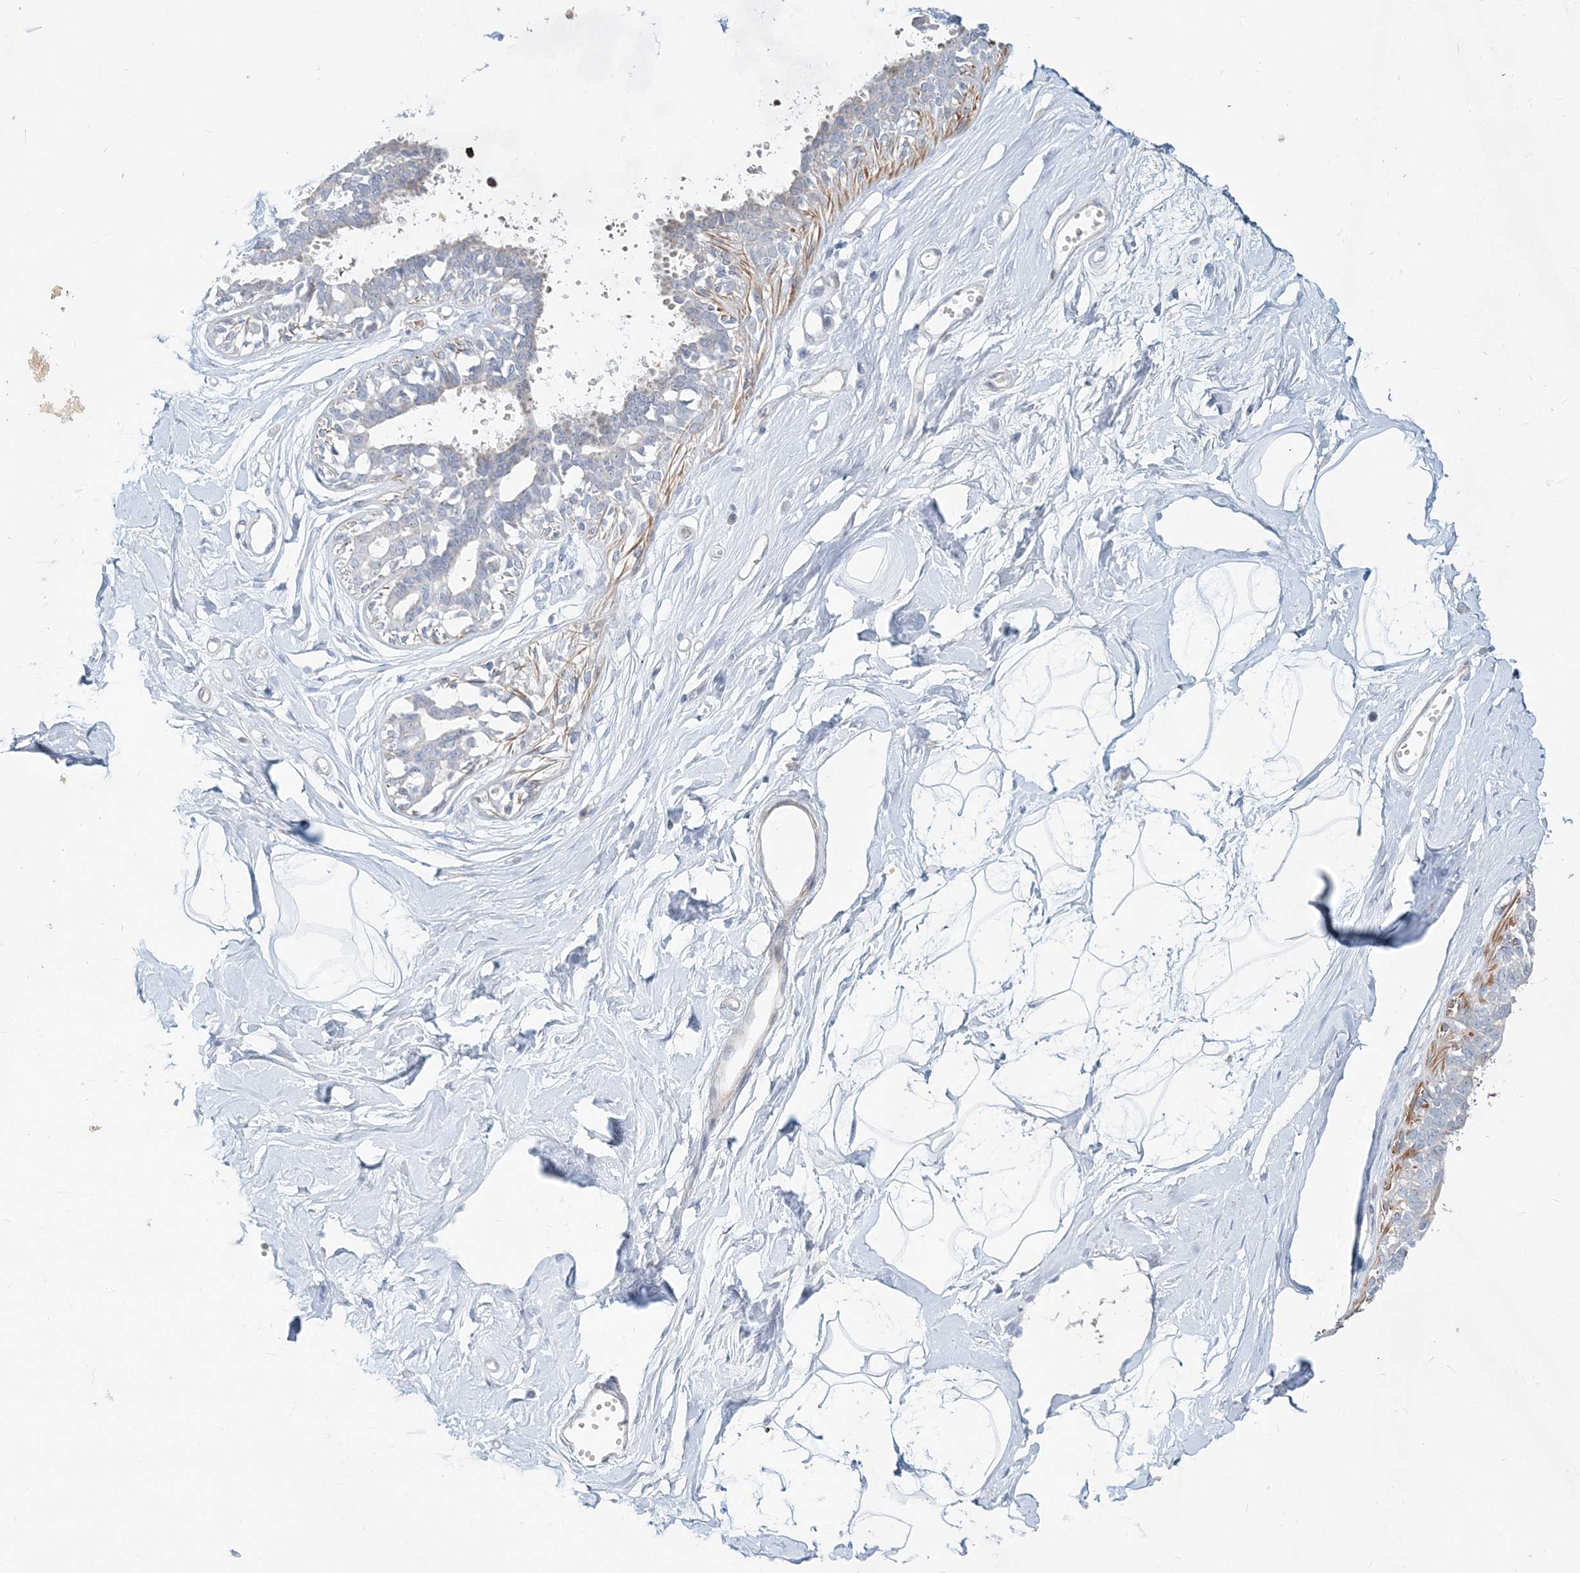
{"staining": {"intensity": "negative", "quantity": "none", "location": "none"}, "tissue": "breast", "cell_type": "Adipocytes", "image_type": "normal", "snomed": [{"axis": "morphology", "description": "Normal tissue, NOS"}, {"axis": "topography", "description": "Breast"}], "caption": "A high-resolution micrograph shows immunohistochemistry staining of normal breast, which shows no significant staining in adipocytes.", "gene": "DNAH5", "patient": {"sex": "female", "age": 45}}